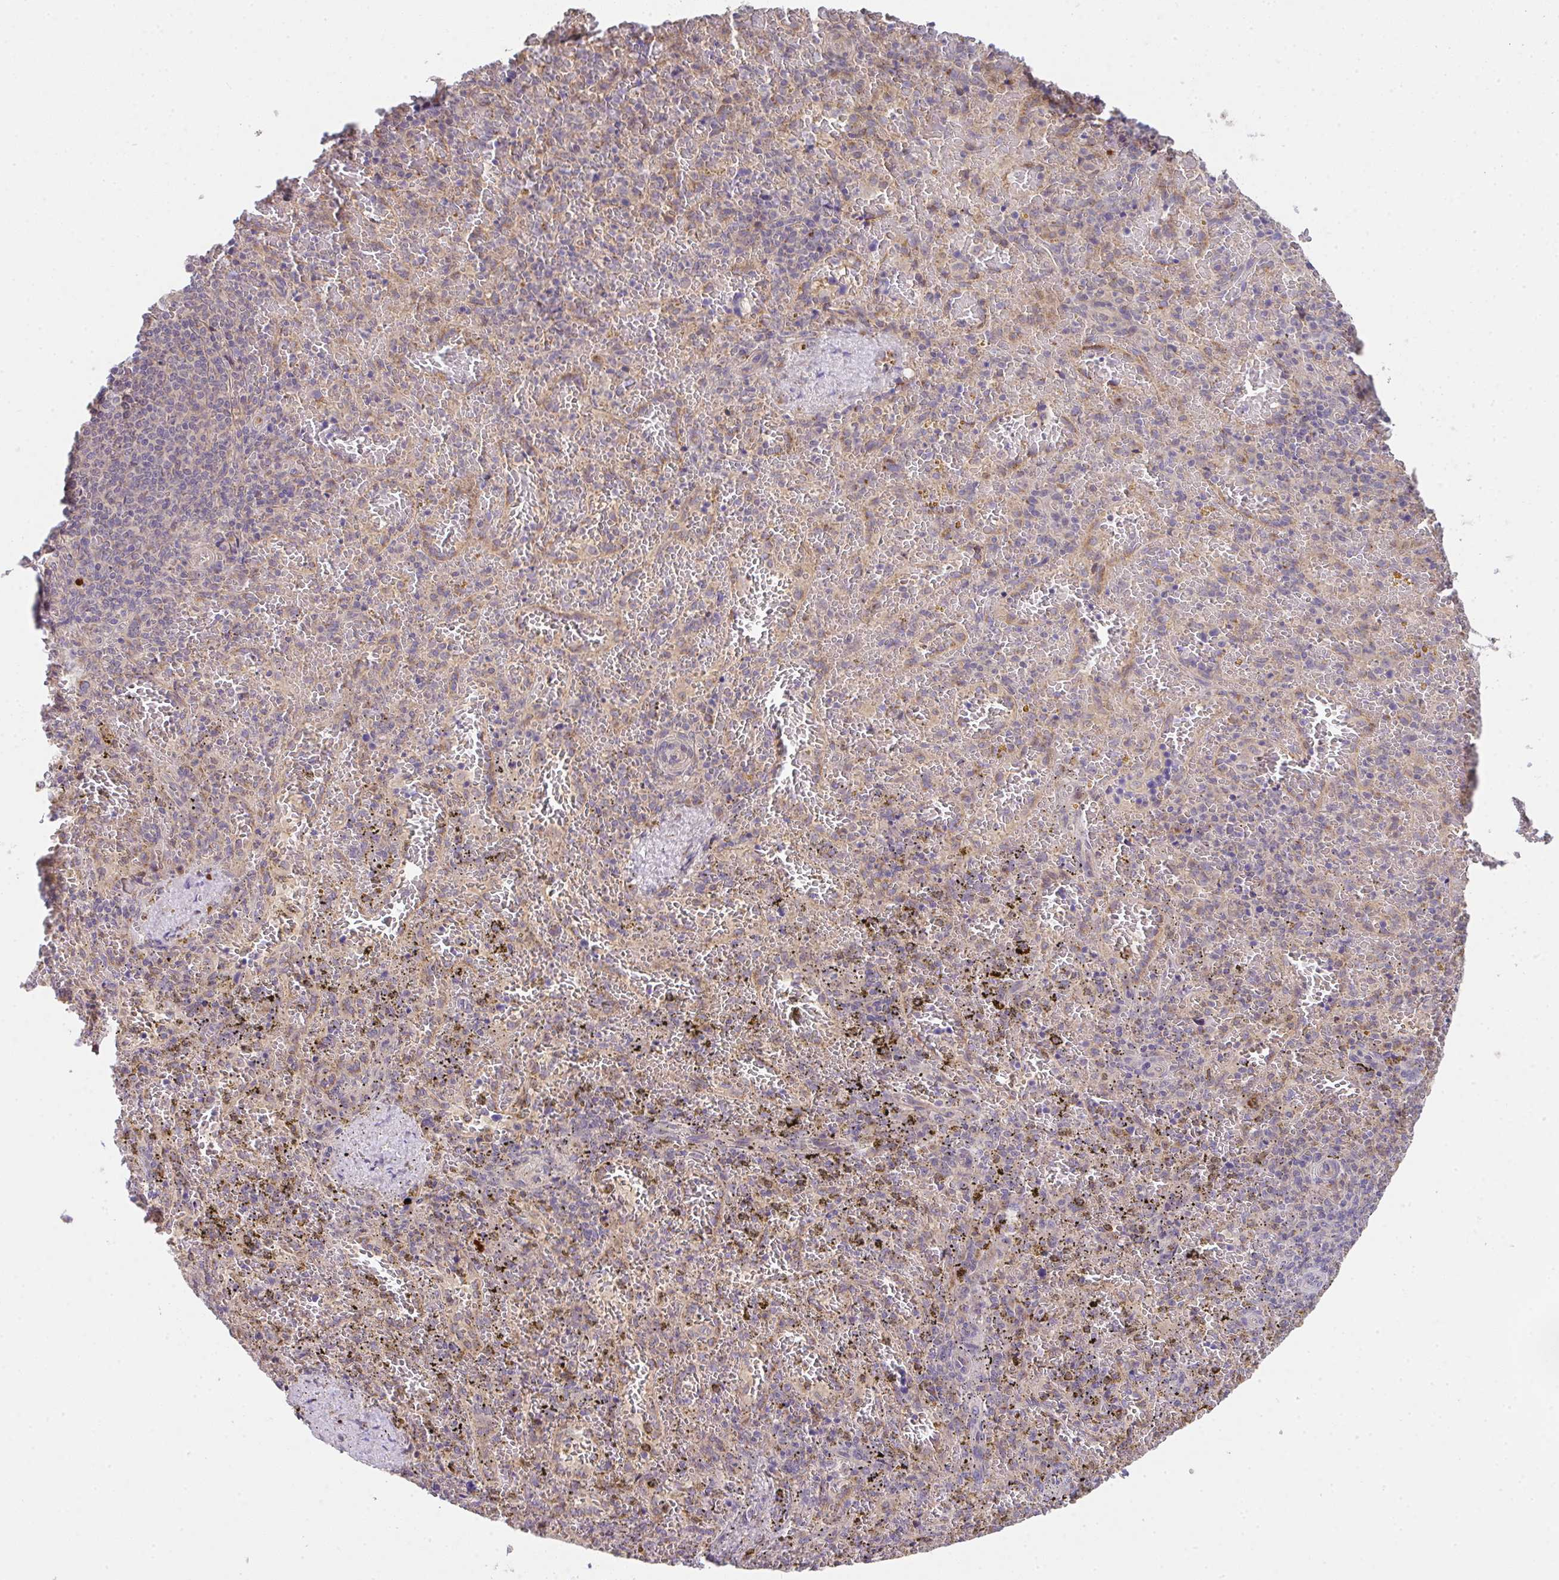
{"staining": {"intensity": "negative", "quantity": "none", "location": "none"}, "tissue": "spleen", "cell_type": "Cells in red pulp", "image_type": "normal", "snomed": [{"axis": "morphology", "description": "Normal tissue, NOS"}, {"axis": "topography", "description": "Spleen"}], "caption": "Immunohistochemistry (IHC) image of unremarkable spleen: spleen stained with DAB (3,3'-diaminobenzidine) displays no significant protein expression in cells in red pulp. (Immunohistochemistry (IHC), brightfield microscopy, high magnification).", "gene": "TSPAN31", "patient": {"sex": "female", "age": 50}}